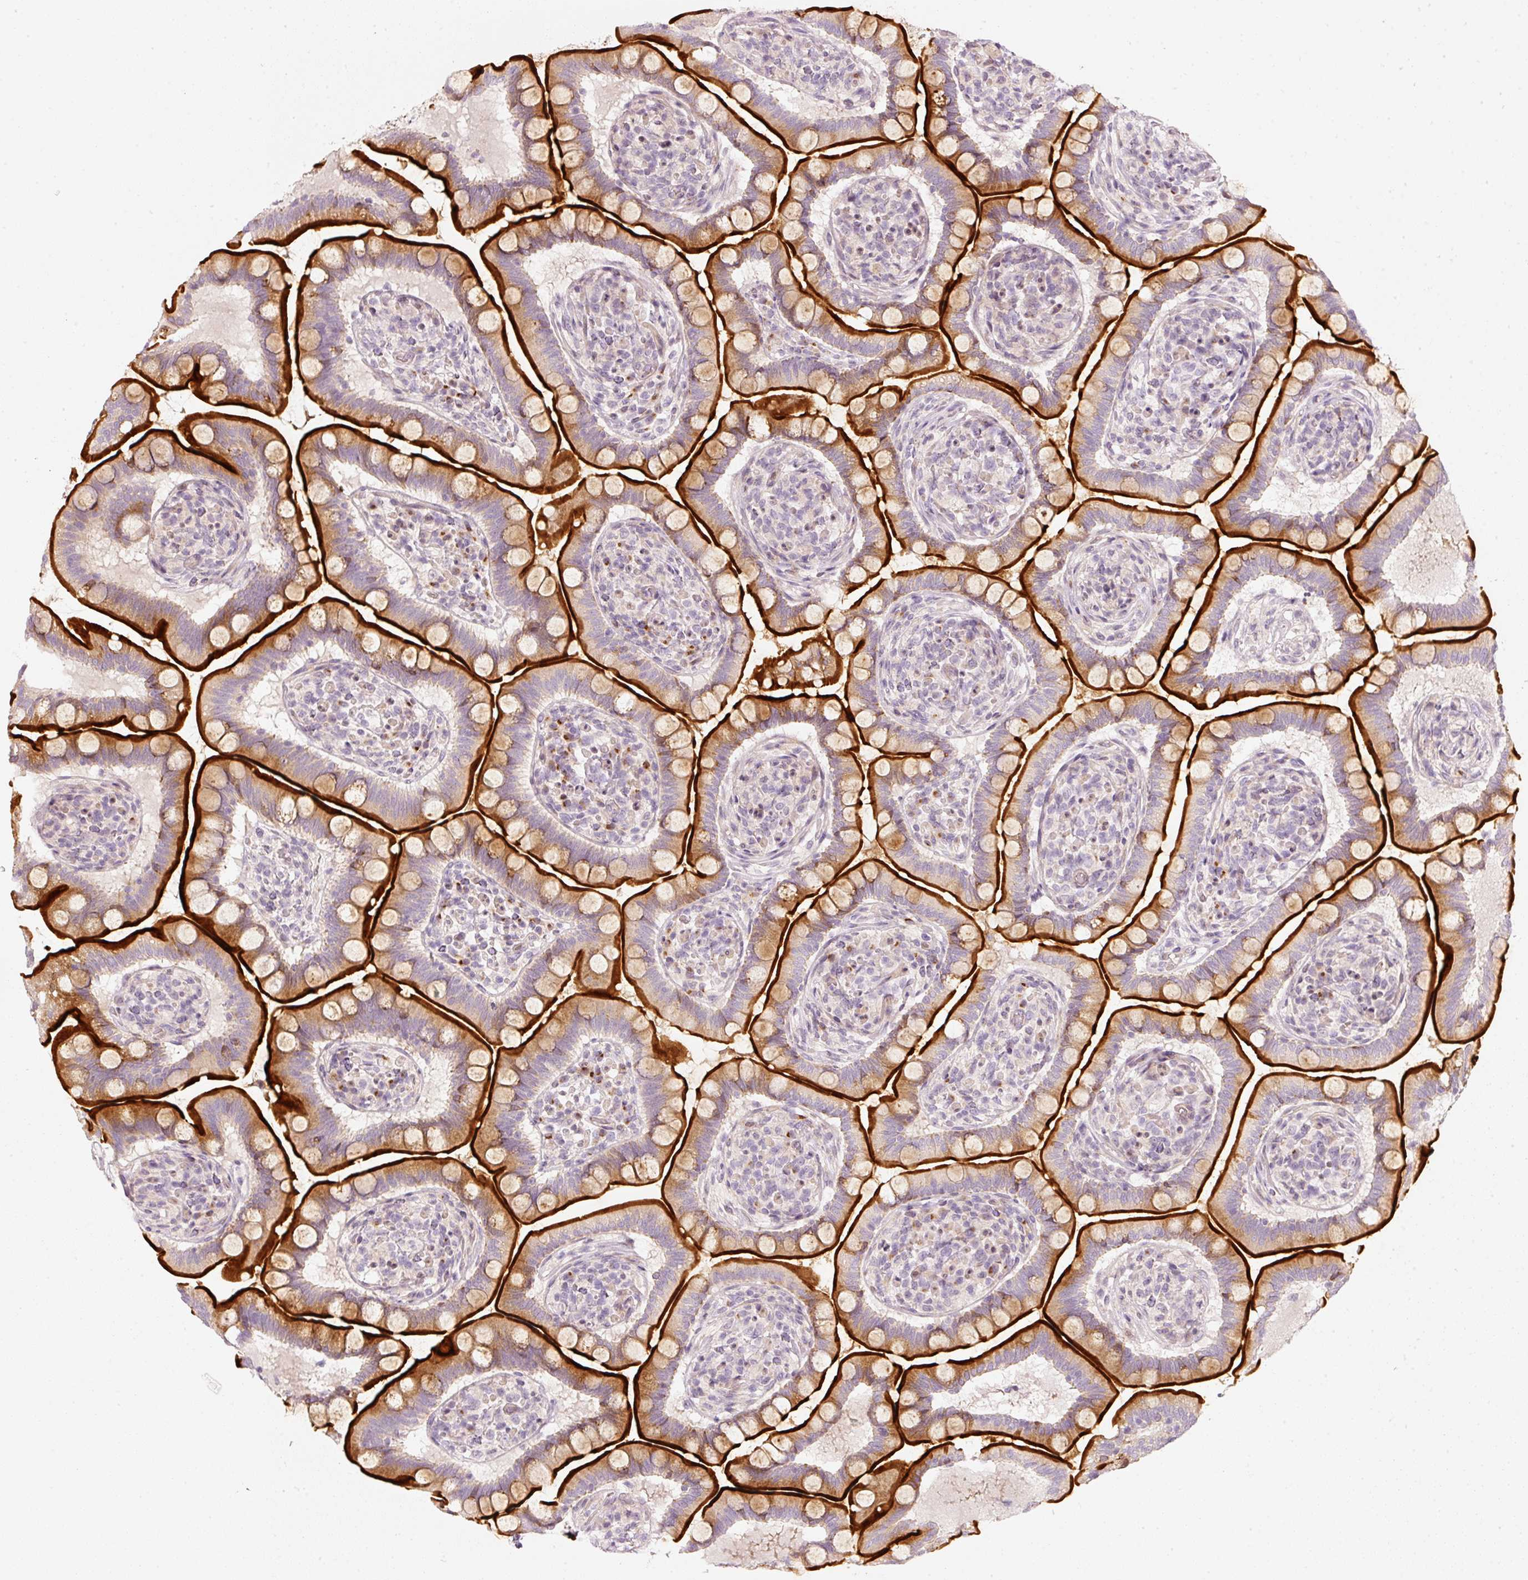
{"staining": {"intensity": "strong", "quantity": ">75%", "location": "cytoplasmic/membranous"}, "tissue": "small intestine", "cell_type": "Glandular cells", "image_type": "normal", "snomed": [{"axis": "morphology", "description": "Normal tissue, NOS"}, {"axis": "topography", "description": "Small intestine"}], "caption": "High-power microscopy captured an immunohistochemistry histopathology image of normal small intestine, revealing strong cytoplasmic/membranous staining in approximately >75% of glandular cells.", "gene": "SLC20A1", "patient": {"sex": "female", "age": 64}}